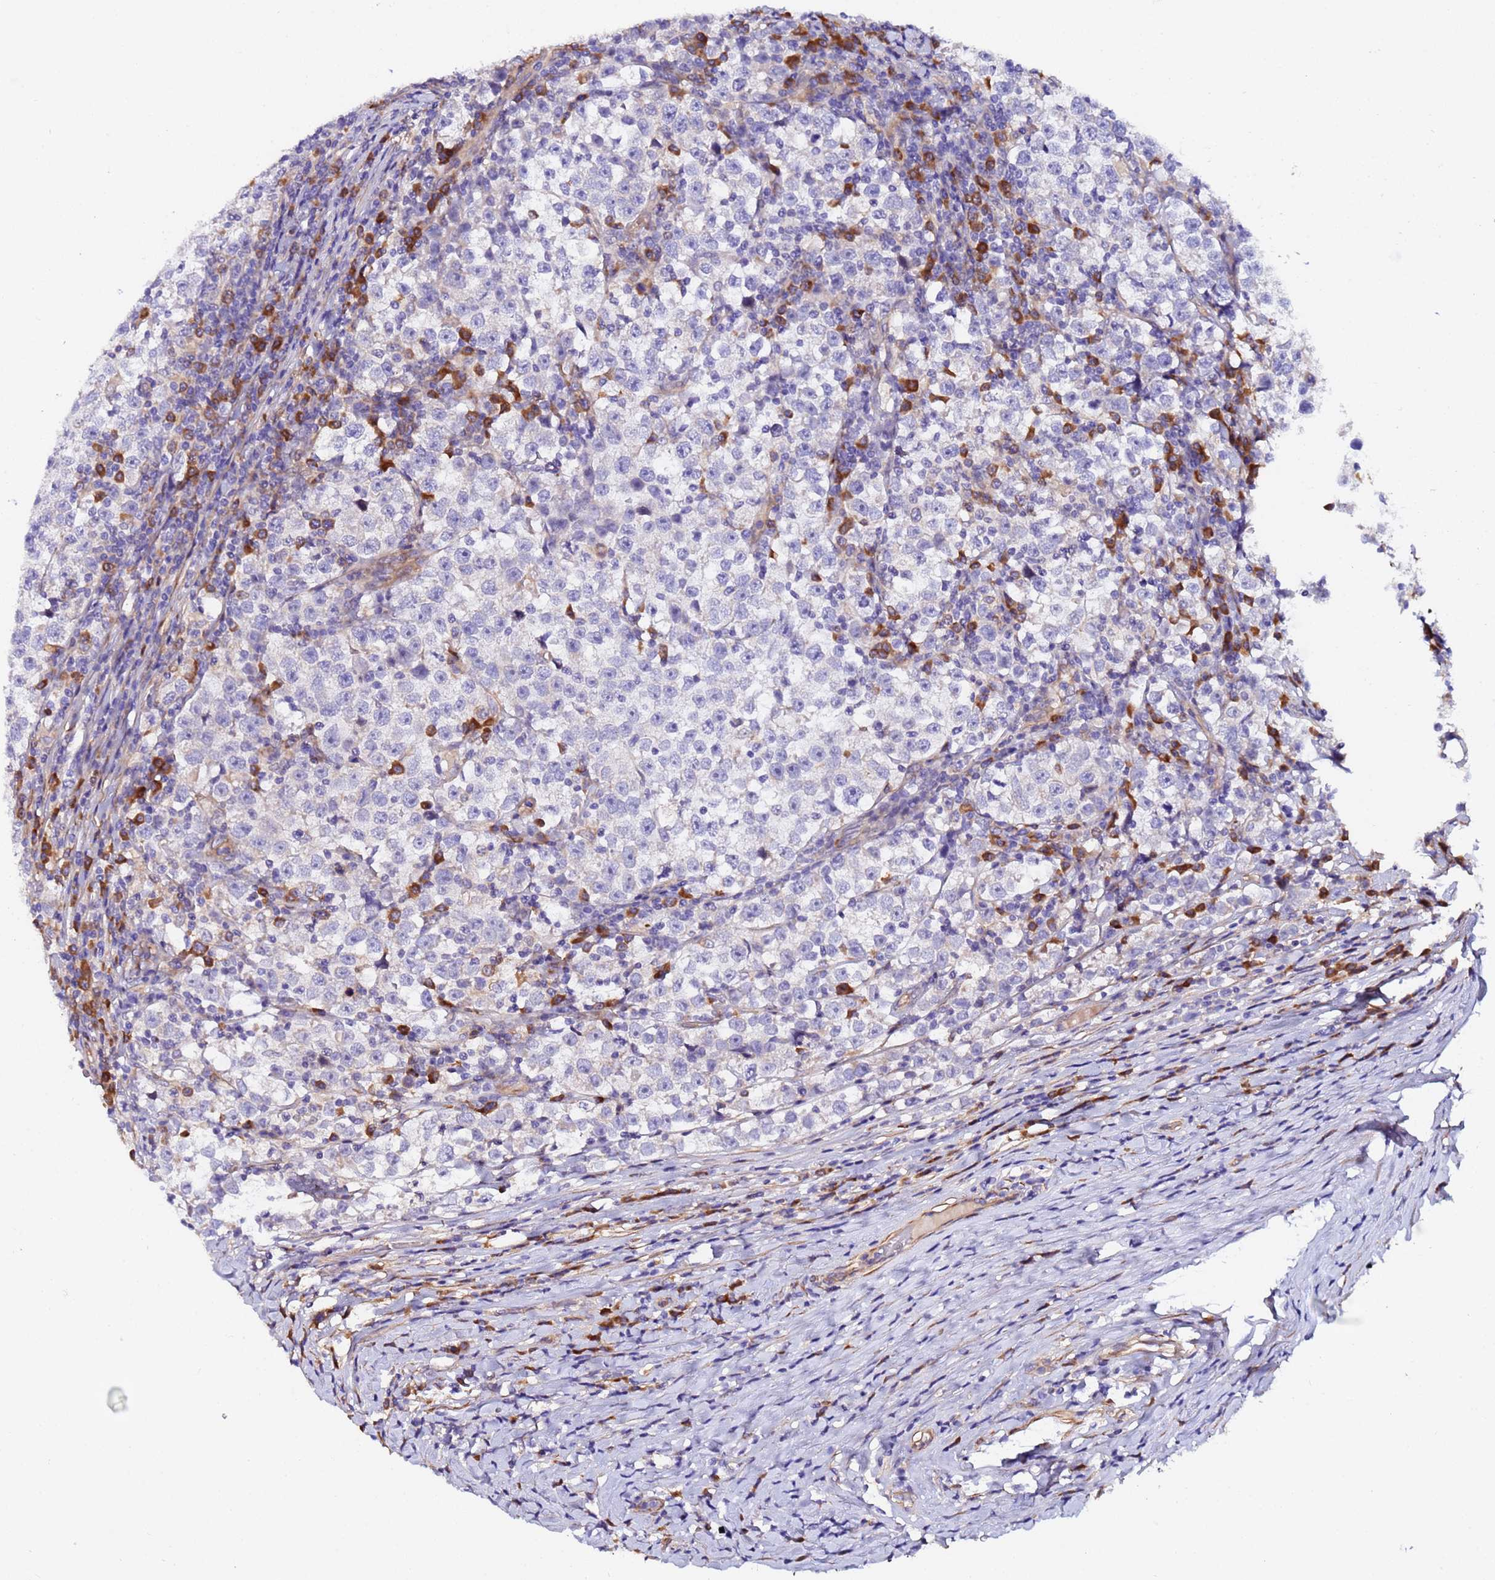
{"staining": {"intensity": "negative", "quantity": "none", "location": "none"}, "tissue": "testis cancer", "cell_type": "Tumor cells", "image_type": "cancer", "snomed": [{"axis": "morphology", "description": "Normal tissue, NOS"}, {"axis": "morphology", "description": "Seminoma, NOS"}, {"axis": "topography", "description": "Testis"}], "caption": "A high-resolution photomicrograph shows immunohistochemistry staining of testis cancer (seminoma), which exhibits no significant staining in tumor cells.", "gene": "JRKL", "patient": {"sex": "male", "age": 43}}